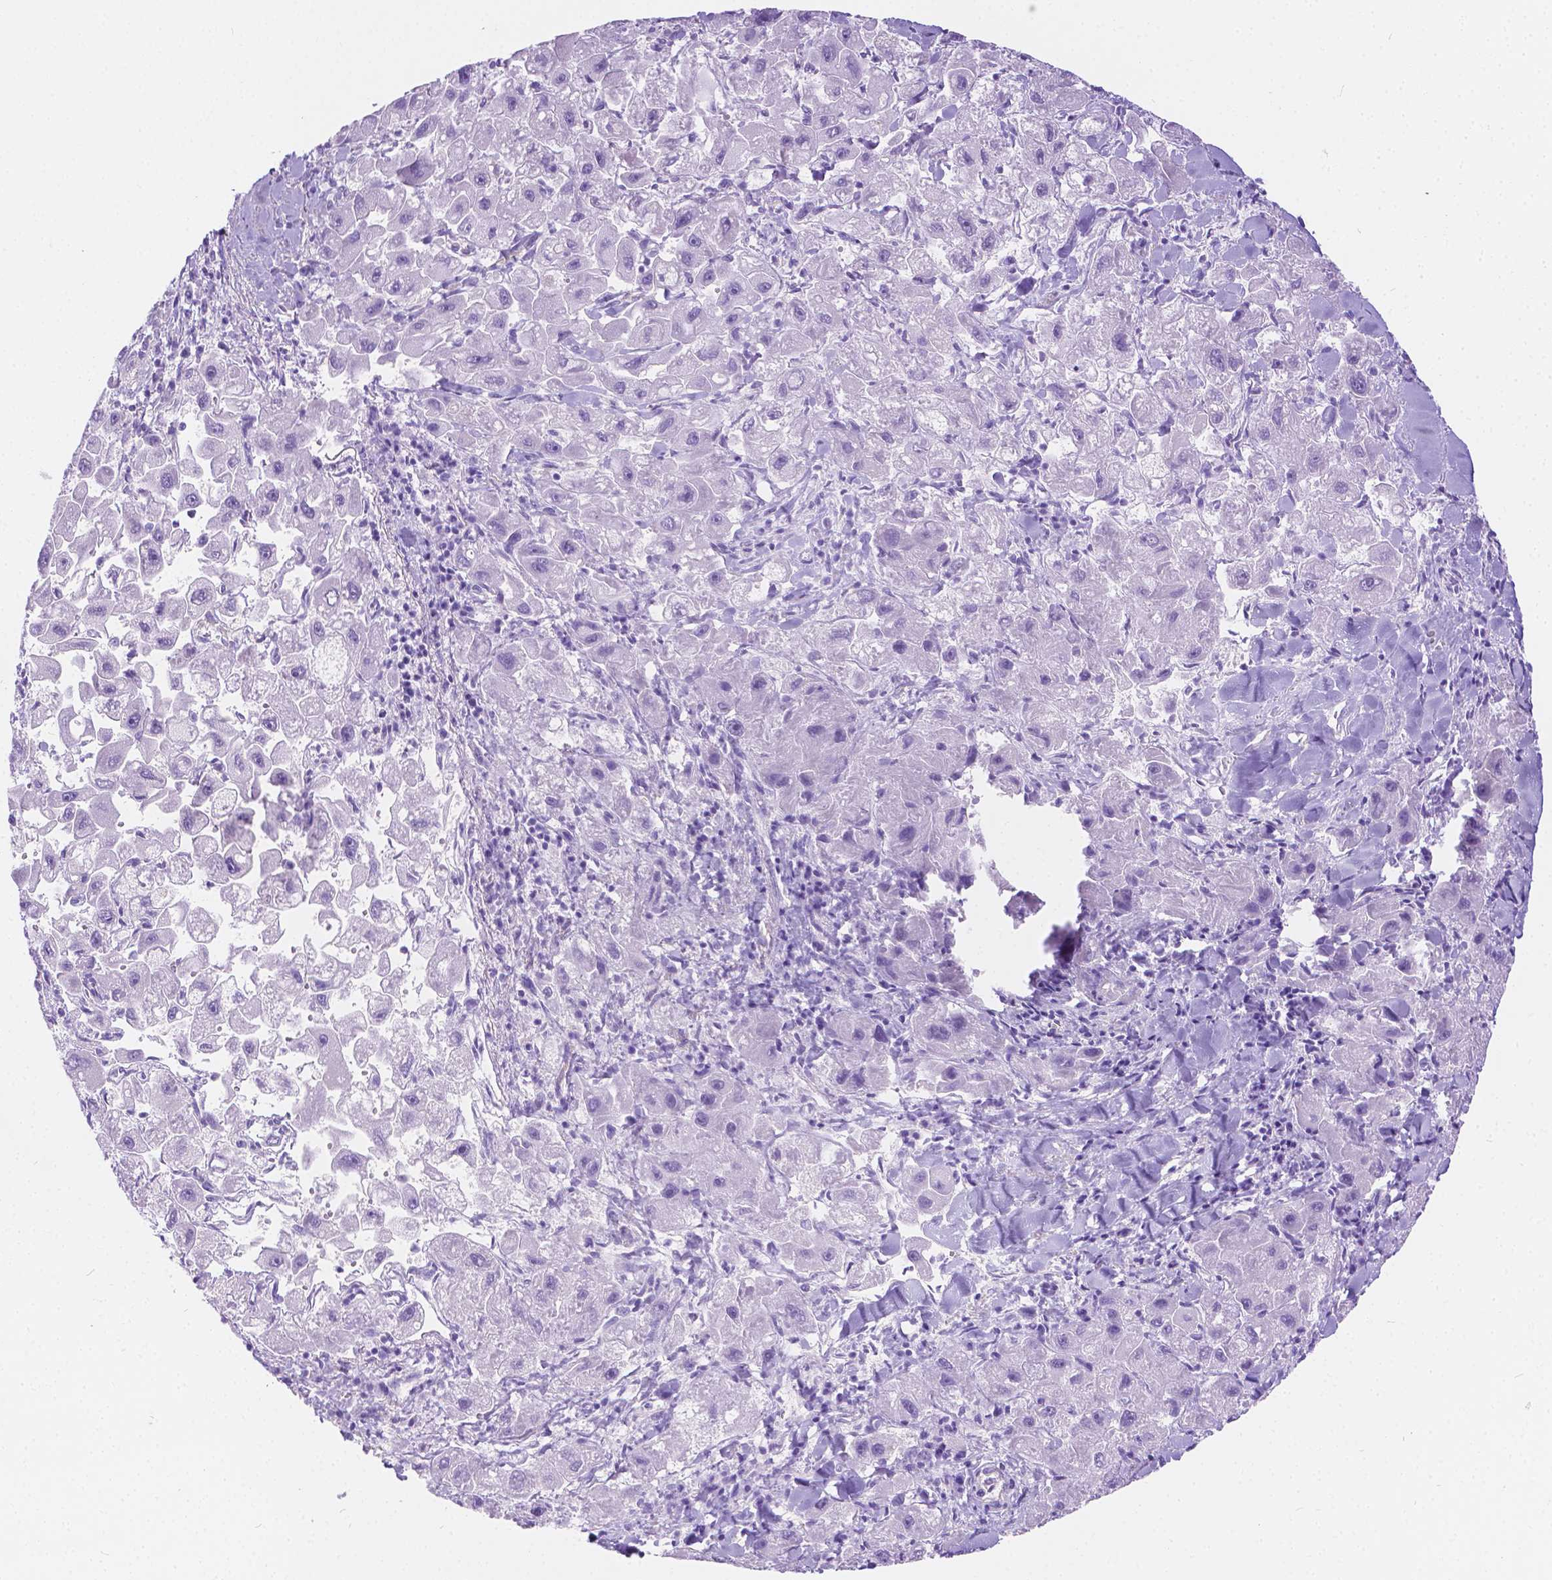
{"staining": {"intensity": "negative", "quantity": "none", "location": "none"}, "tissue": "liver cancer", "cell_type": "Tumor cells", "image_type": "cancer", "snomed": [{"axis": "morphology", "description": "Carcinoma, Hepatocellular, NOS"}, {"axis": "topography", "description": "Liver"}], "caption": "DAB (3,3'-diaminobenzidine) immunohistochemical staining of human liver hepatocellular carcinoma displays no significant expression in tumor cells. (DAB (3,3'-diaminobenzidine) IHC, high magnification).", "gene": "CHRM1", "patient": {"sex": "male", "age": 24}}